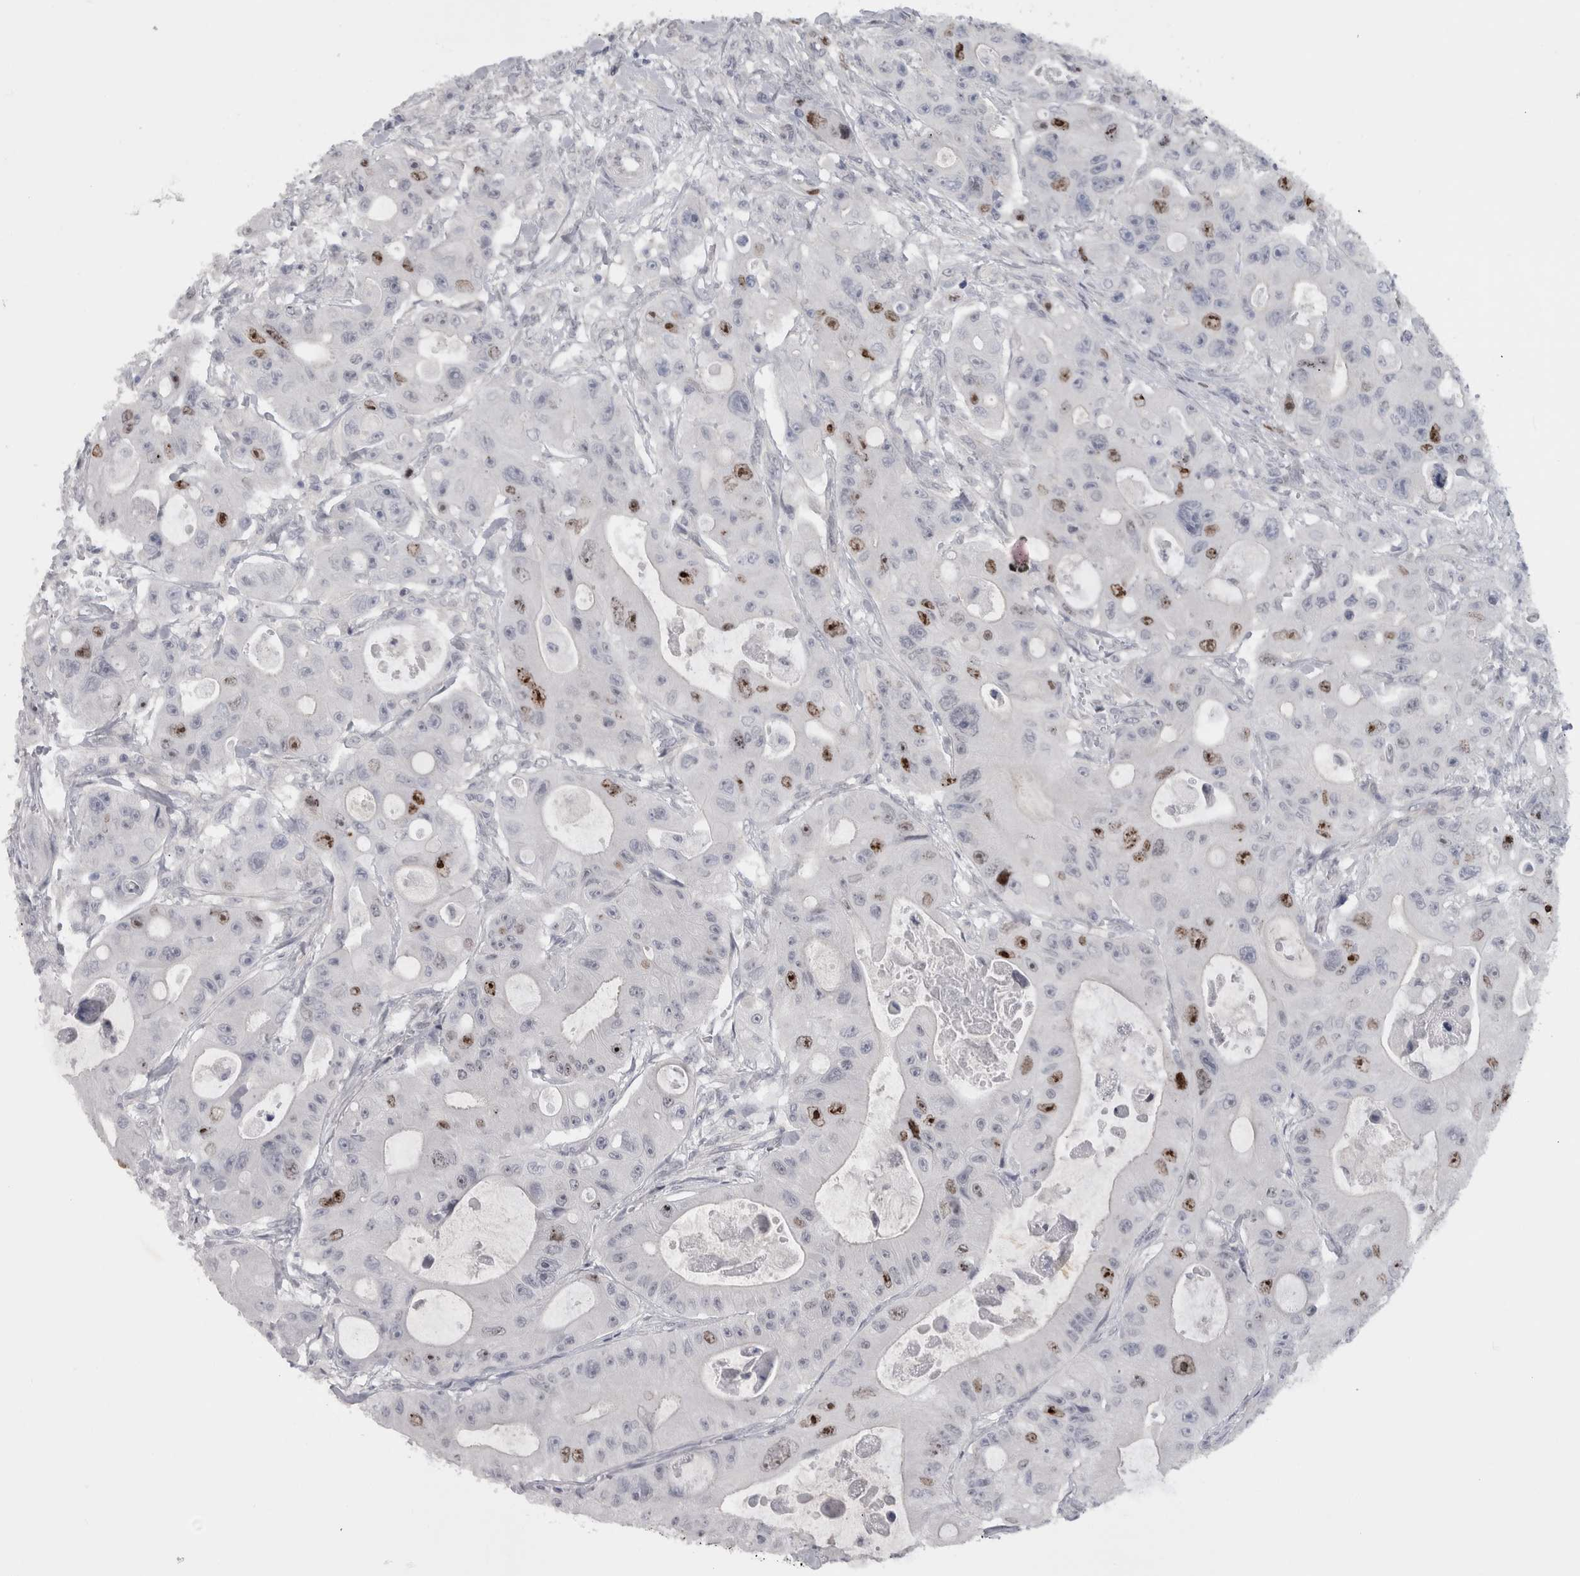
{"staining": {"intensity": "strong", "quantity": "<25%", "location": "nuclear"}, "tissue": "colorectal cancer", "cell_type": "Tumor cells", "image_type": "cancer", "snomed": [{"axis": "morphology", "description": "Adenocarcinoma, NOS"}, {"axis": "topography", "description": "Colon"}], "caption": "Protein expression analysis of adenocarcinoma (colorectal) exhibits strong nuclear staining in about <25% of tumor cells.", "gene": "KIF18B", "patient": {"sex": "female", "age": 46}}